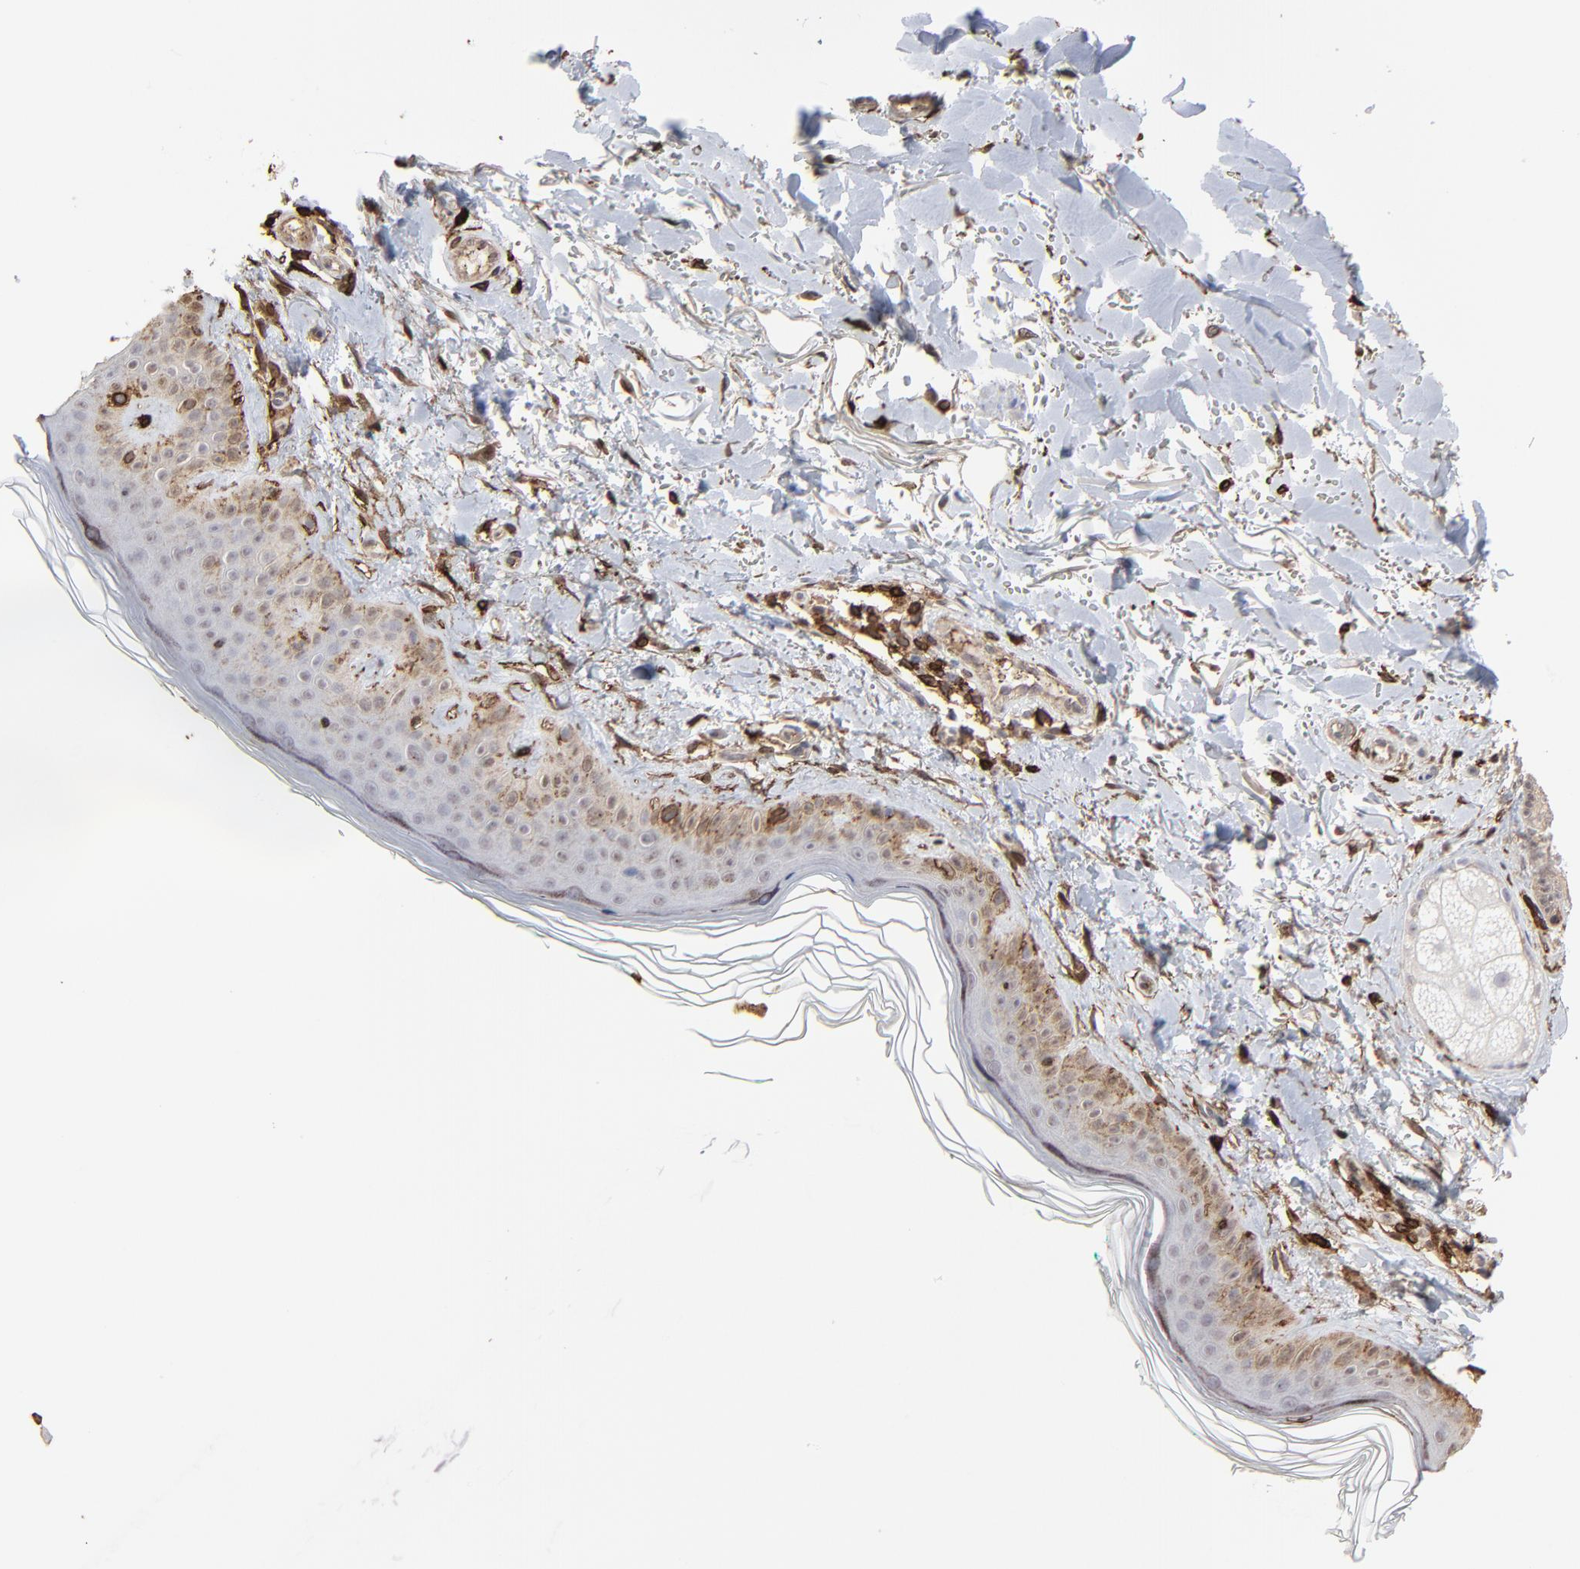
{"staining": {"intensity": "strong", "quantity": ">75%", "location": "cytoplasmic/membranous"}, "tissue": "skin", "cell_type": "Fibroblasts", "image_type": "normal", "snomed": [{"axis": "morphology", "description": "Normal tissue, NOS"}, {"axis": "topography", "description": "Skin"}], "caption": "Immunohistochemistry of normal skin exhibits high levels of strong cytoplasmic/membranous expression in approximately >75% of fibroblasts.", "gene": "SLC6A14", "patient": {"sex": "male", "age": 71}}